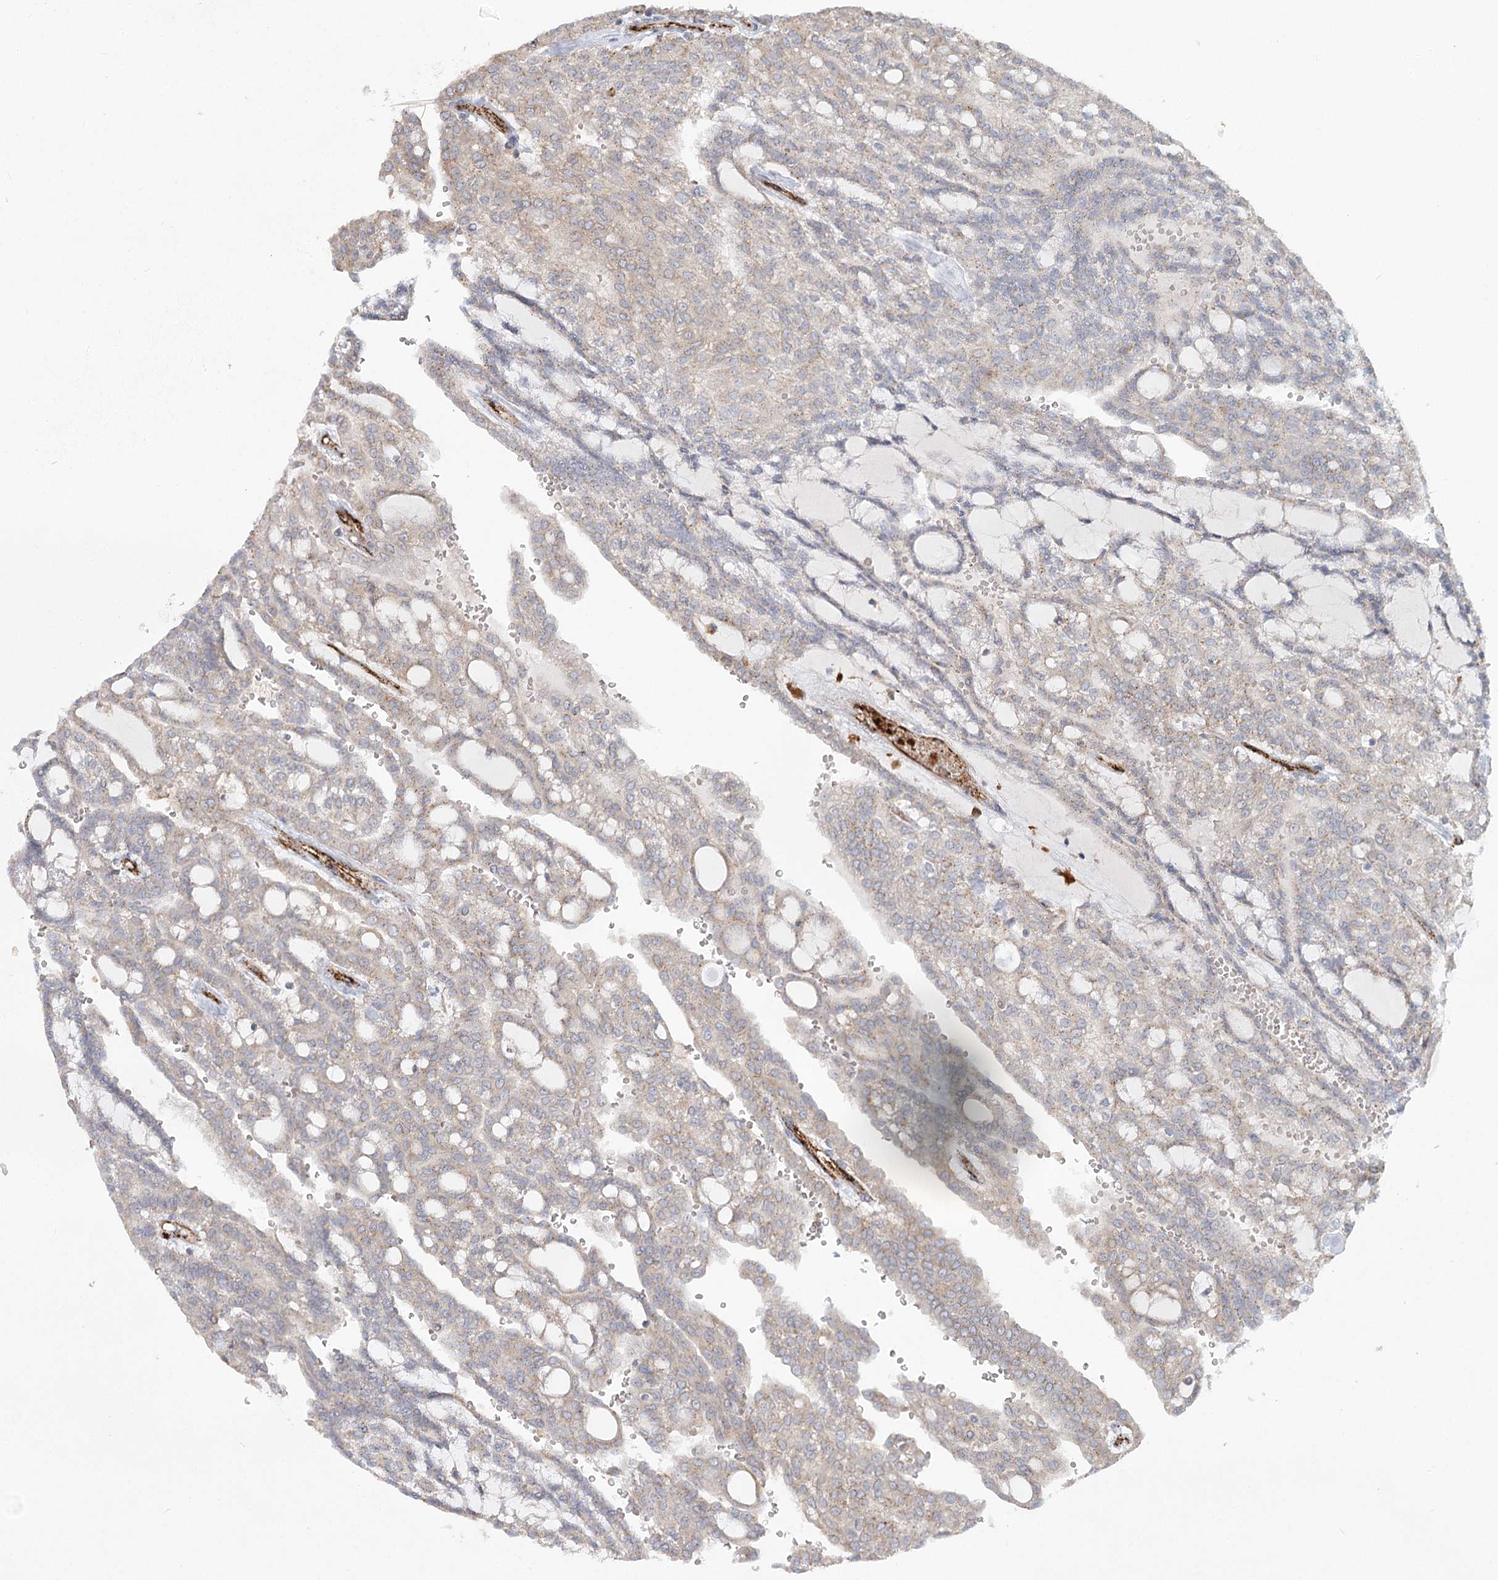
{"staining": {"intensity": "negative", "quantity": "none", "location": "none"}, "tissue": "renal cancer", "cell_type": "Tumor cells", "image_type": "cancer", "snomed": [{"axis": "morphology", "description": "Adenocarcinoma, NOS"}, {"axis": "topography", "description": "Kidney"}], "caption": "Renal adenocarcinoma was stained to show a protein in brown. There is no significant staining in tumor cells.", "gene": "KBTBD4", "patient": {"sex": "male", "age": 63}}